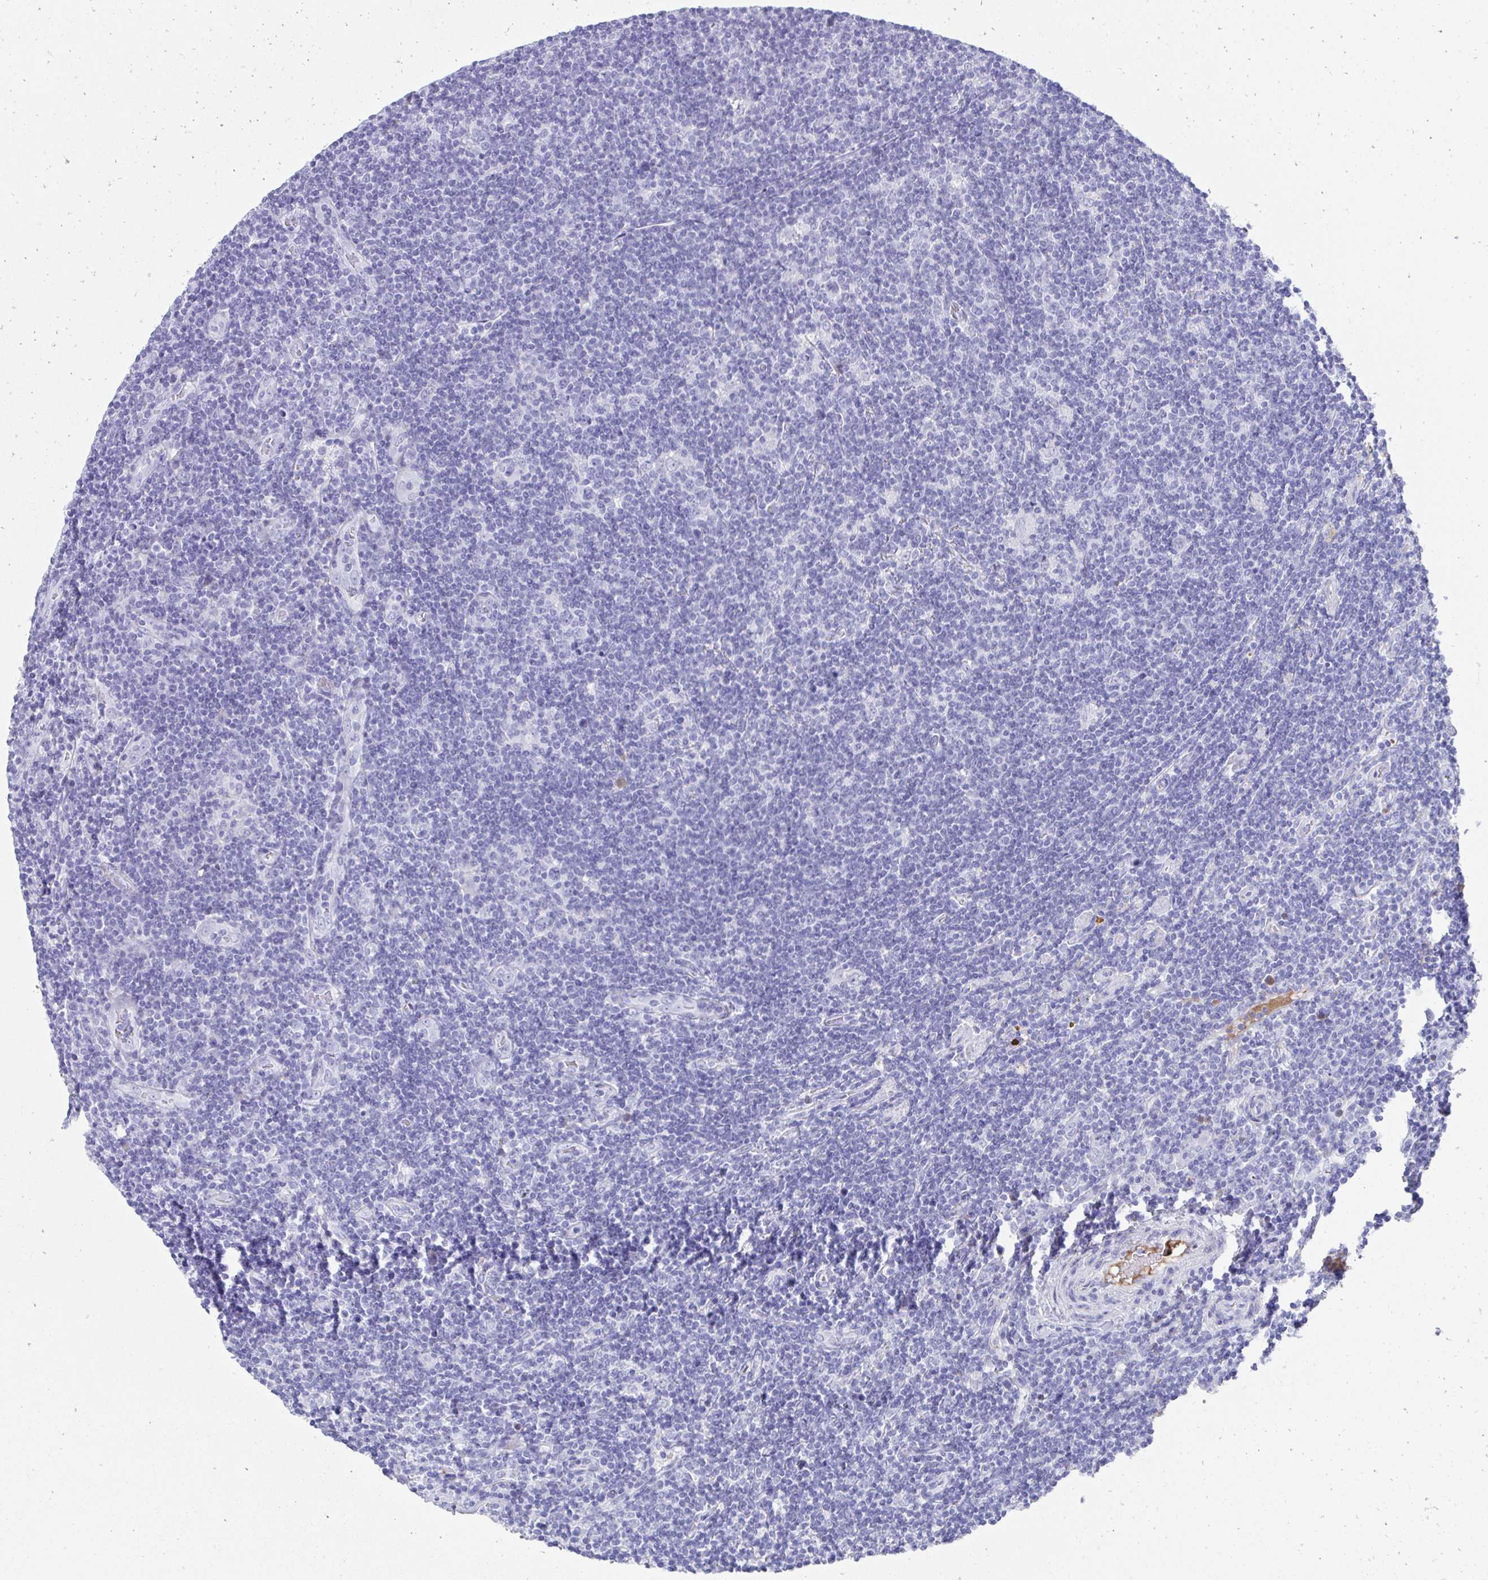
{"staining": {"intensity": "negative", "quantity": "none", "location": "none"}, "tissue": "lymphoma", "cell_type": "Tumor cells", "image_type": "cancer", "snomed": [{"axis": "morphology", "description": "Hodgkin's disease, NOS"}, {"axis": "topography", "description": "Lymph node"}], "caption": "Immunohistochemistry histopathology image of neoplastic tissue: lymphoma stained with DAB demonstrates no significant protein staining in tumor cells.", "gene": "TNNT1", "patient": {"sex": "male", "age": 40}}